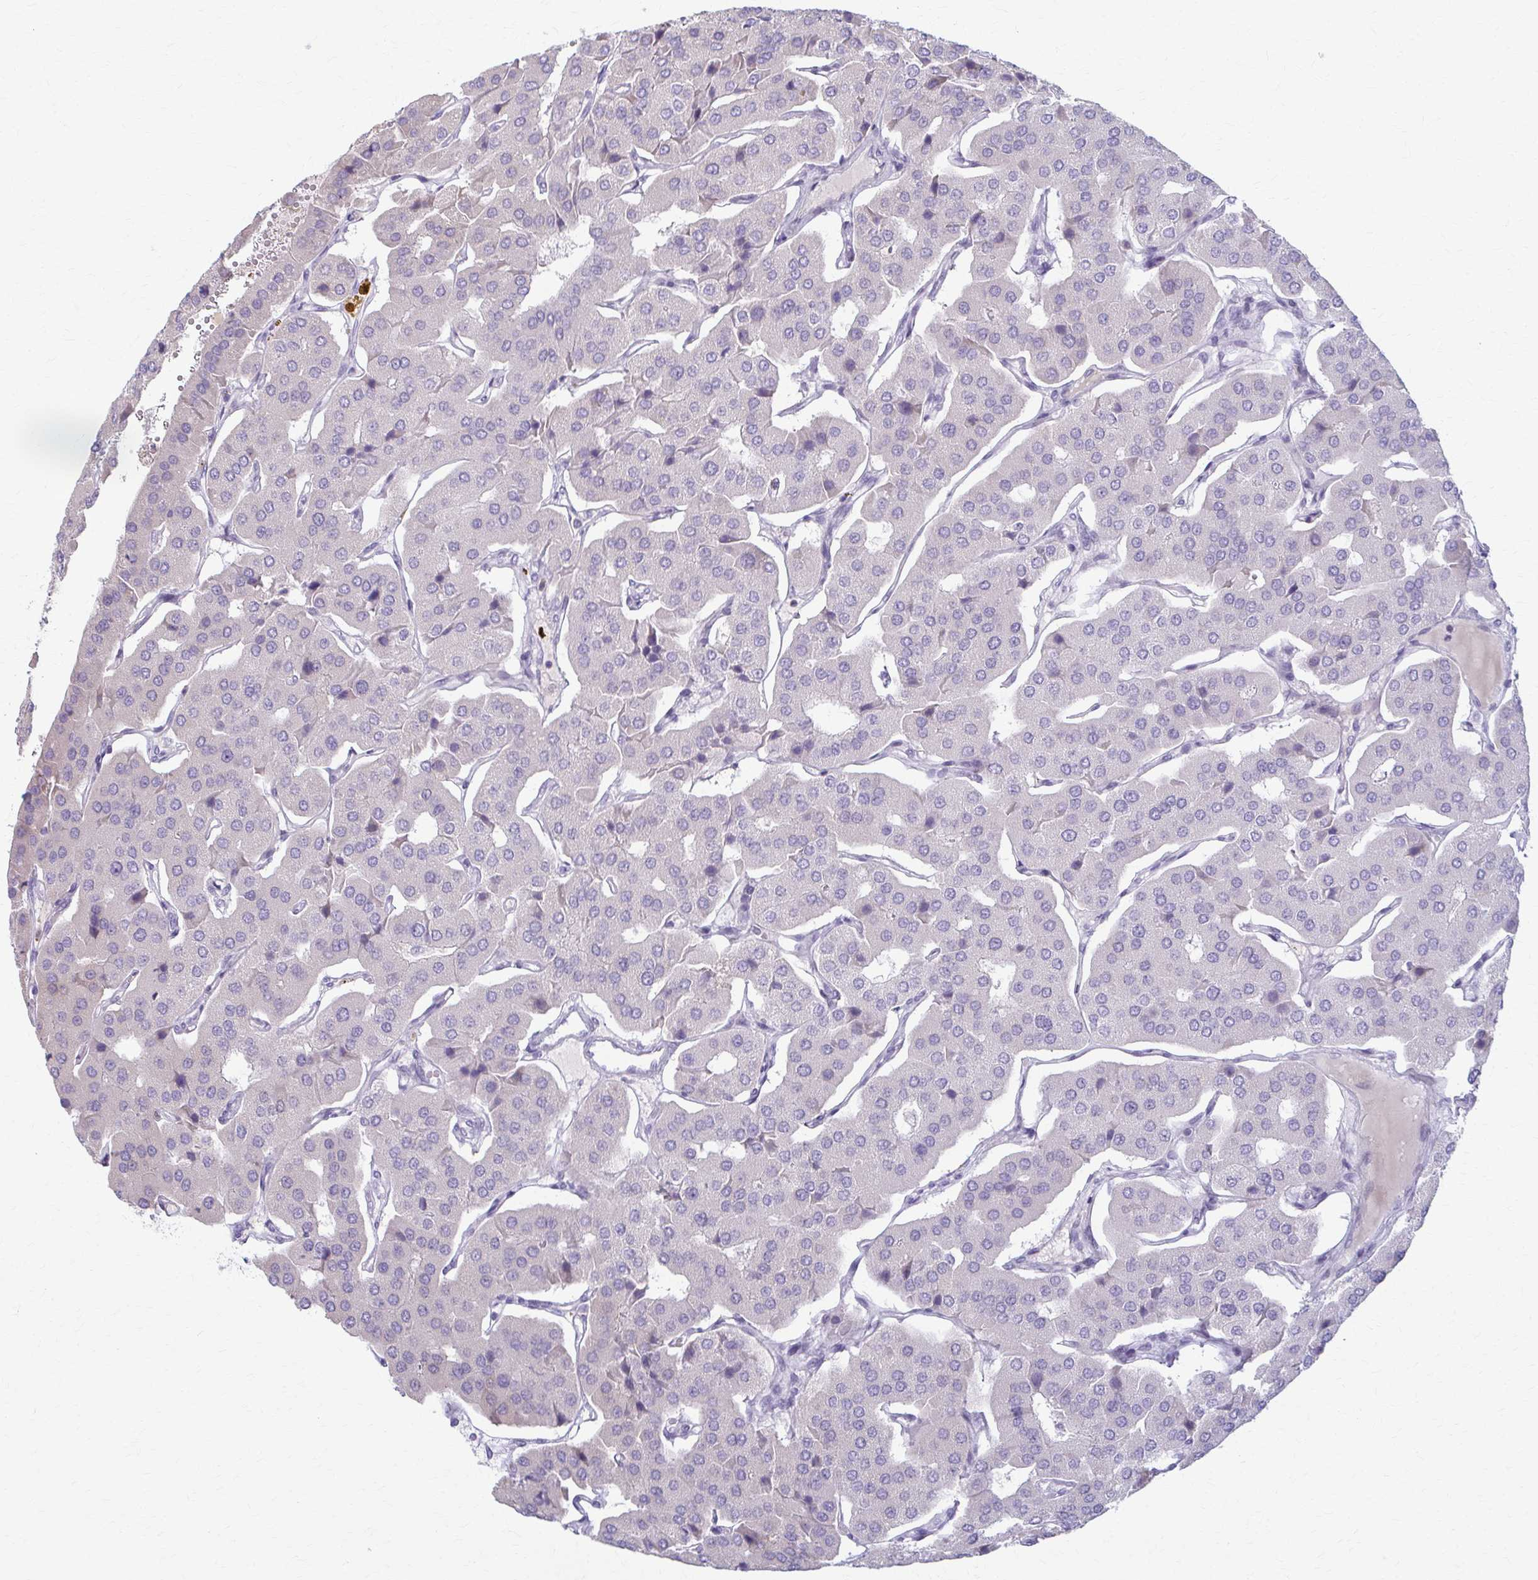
{"staining": {"intensity": "negative", "quantity": "none", "location": "none"}, "tissue": "parathyroid gland", "cell_type": "Glandular cells", "image_type": "normal", "snomed": [{"axis": "morphology", "description": "Normal tissue, NOS"}, {"axis": "morphology", "description": "Adenoma, NOS"}, {"axis": "topography", "description": "Parathyroid gland"}], "caption": "There is no significant positivity in glandular cells of parathyroid gland. (DAB (3,3'-diaminobenzidine) immunohistochemistry, high magnification).", "gene": "LDLRAP1", "patient": {"sex": "female", "age": 86}}